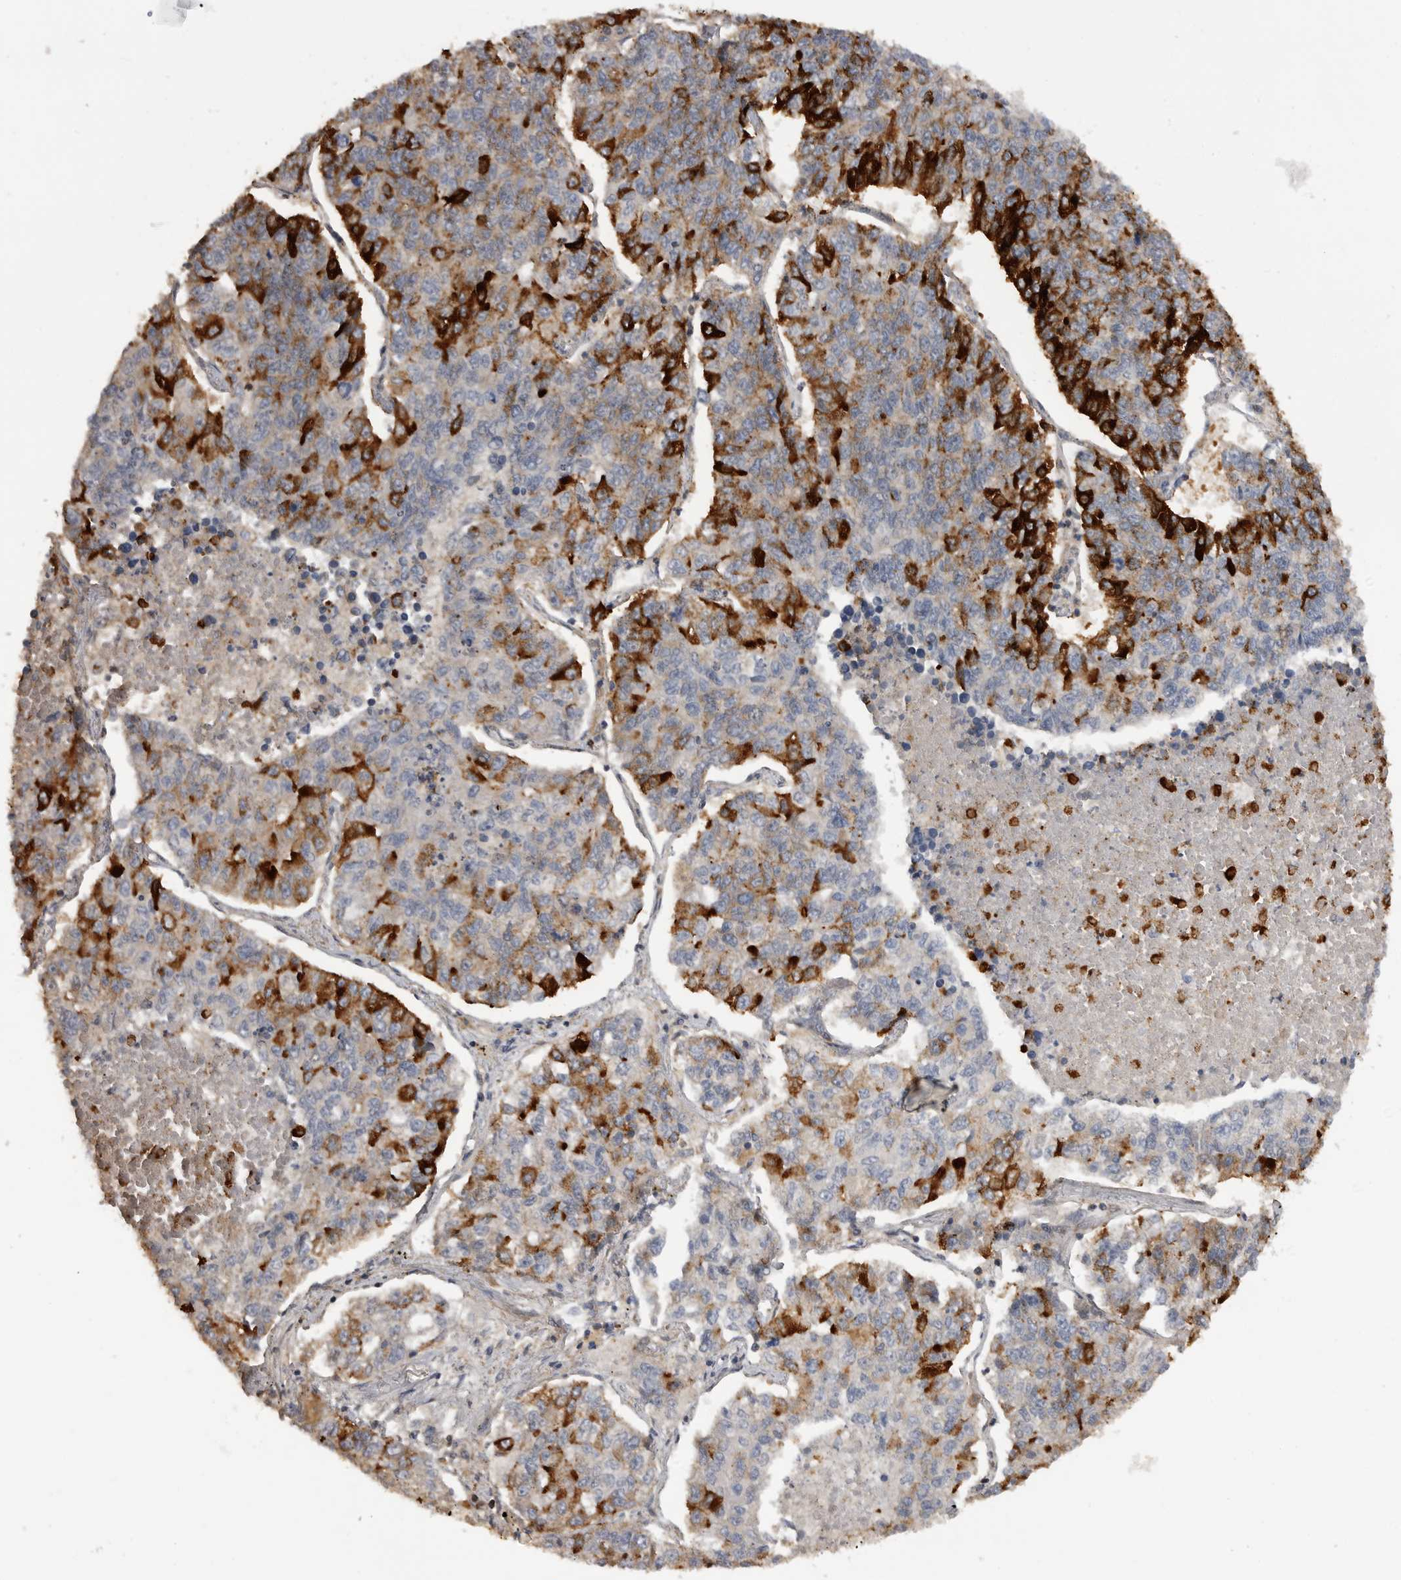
{"staining": {"intensity": "strong", "quantity": "25%-75%", "location": "cytoplasmic/membranous"}, "tissue": "lung cancer", "cell_type": "Tumor cells", "image_type": "cancer", "snomed": [{"axis": "morphology", "description": "Adenocarcinoma, NOS"}, {"axis": "topography", "description": "Lung"}], "caption": "The immunohistochemical stain shows strong cytoplasmic/membranous expression in tumor cells of lung cancer (adenocarcinoma) tissue.", "gene": "TRIM56", "patient": {"sex": "male", "age": 49}}